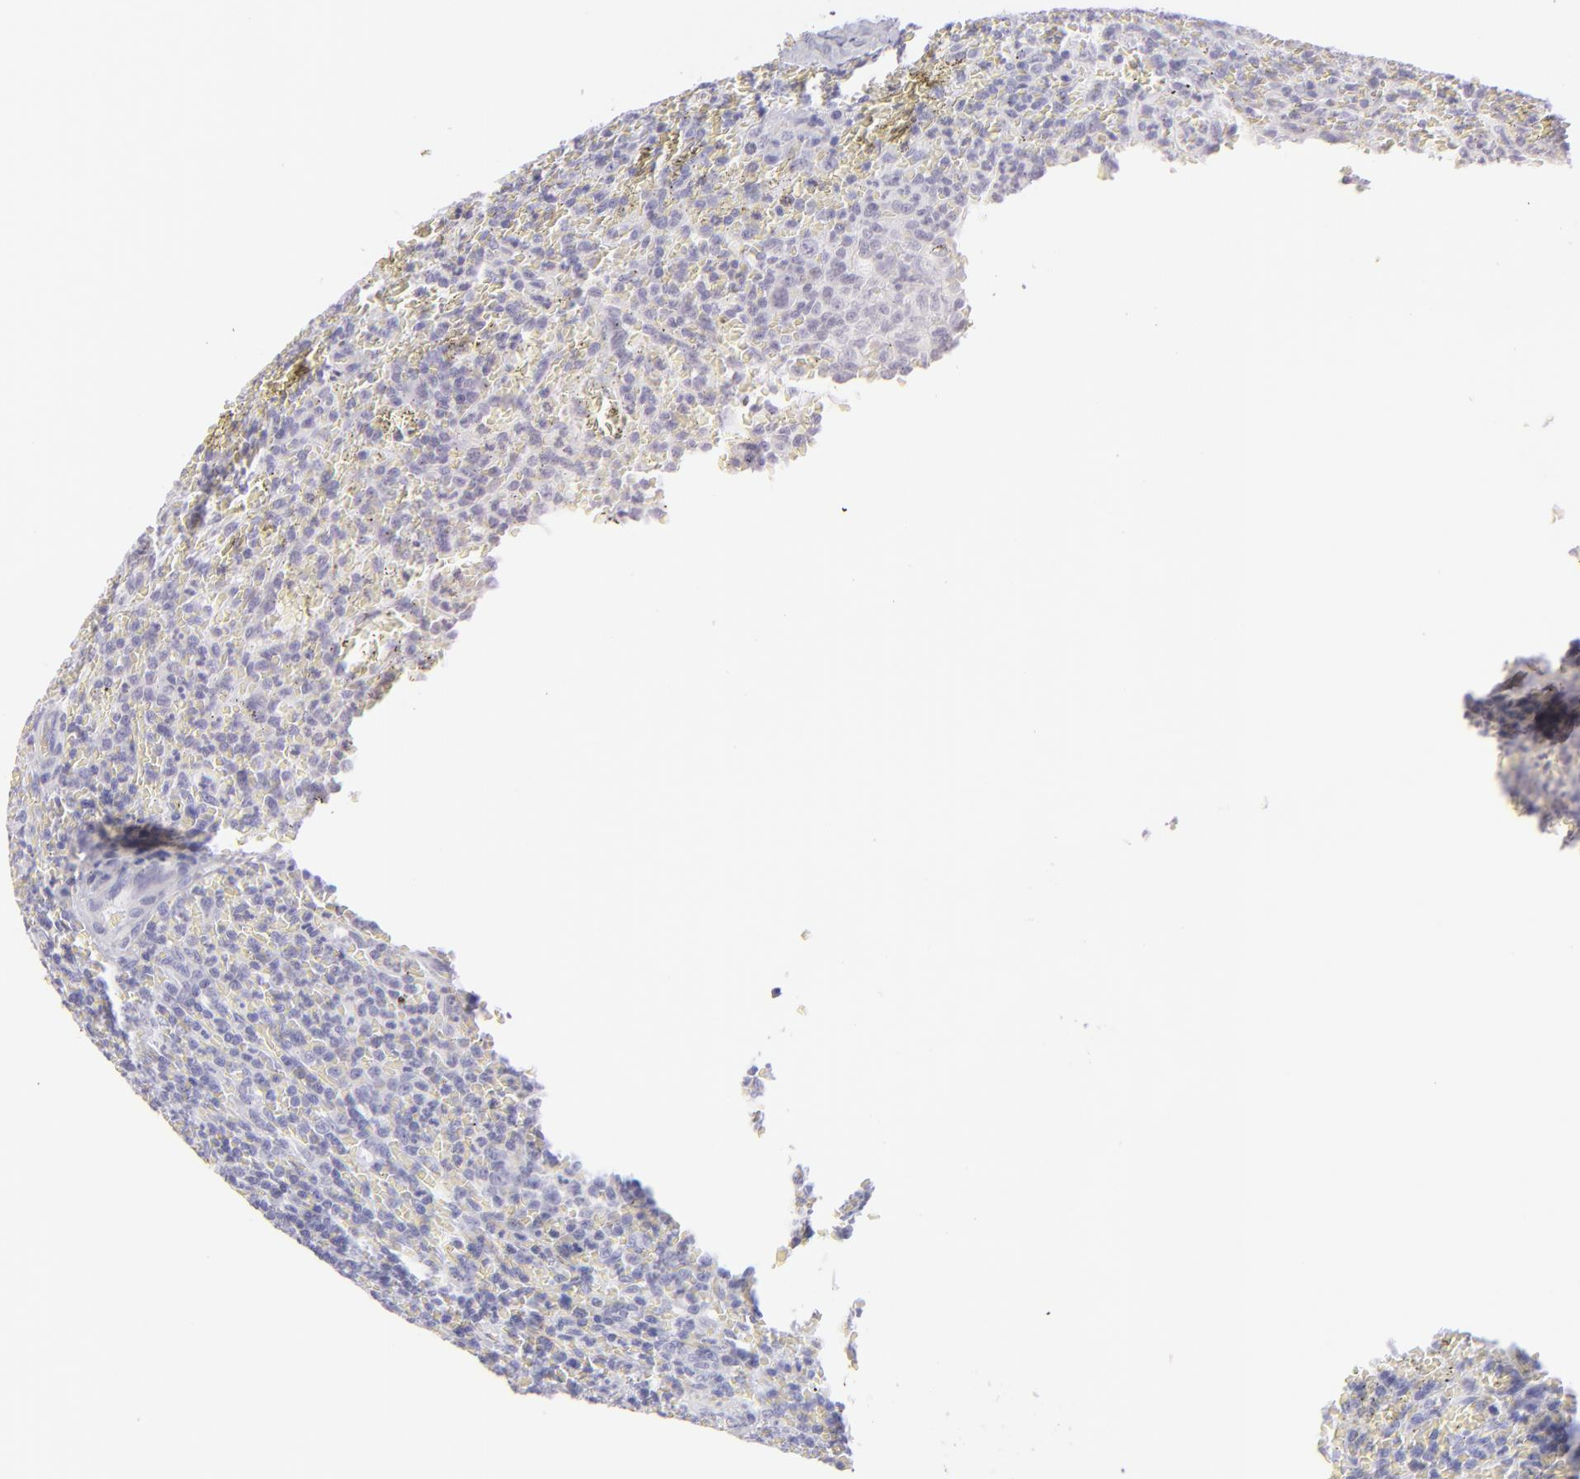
{"staining": {"intensity": "negative", "quantity": "none", "location": "none"}, "tissue": "lymphoma", "cell_type": "Tumor cells", "image_type": "cancer", "snomed": [{"axis": "morphology", "description": "Malignant lymphoma, non-Hodgkin's type, Low grade"}, {"axis": "topography", "description": "Spleen"}], "caption": "Image shows no significant protein staining in tumor cells of lymphoma.", "gene": "FCER2", "patient": {"sex": "female", "age": 64}}